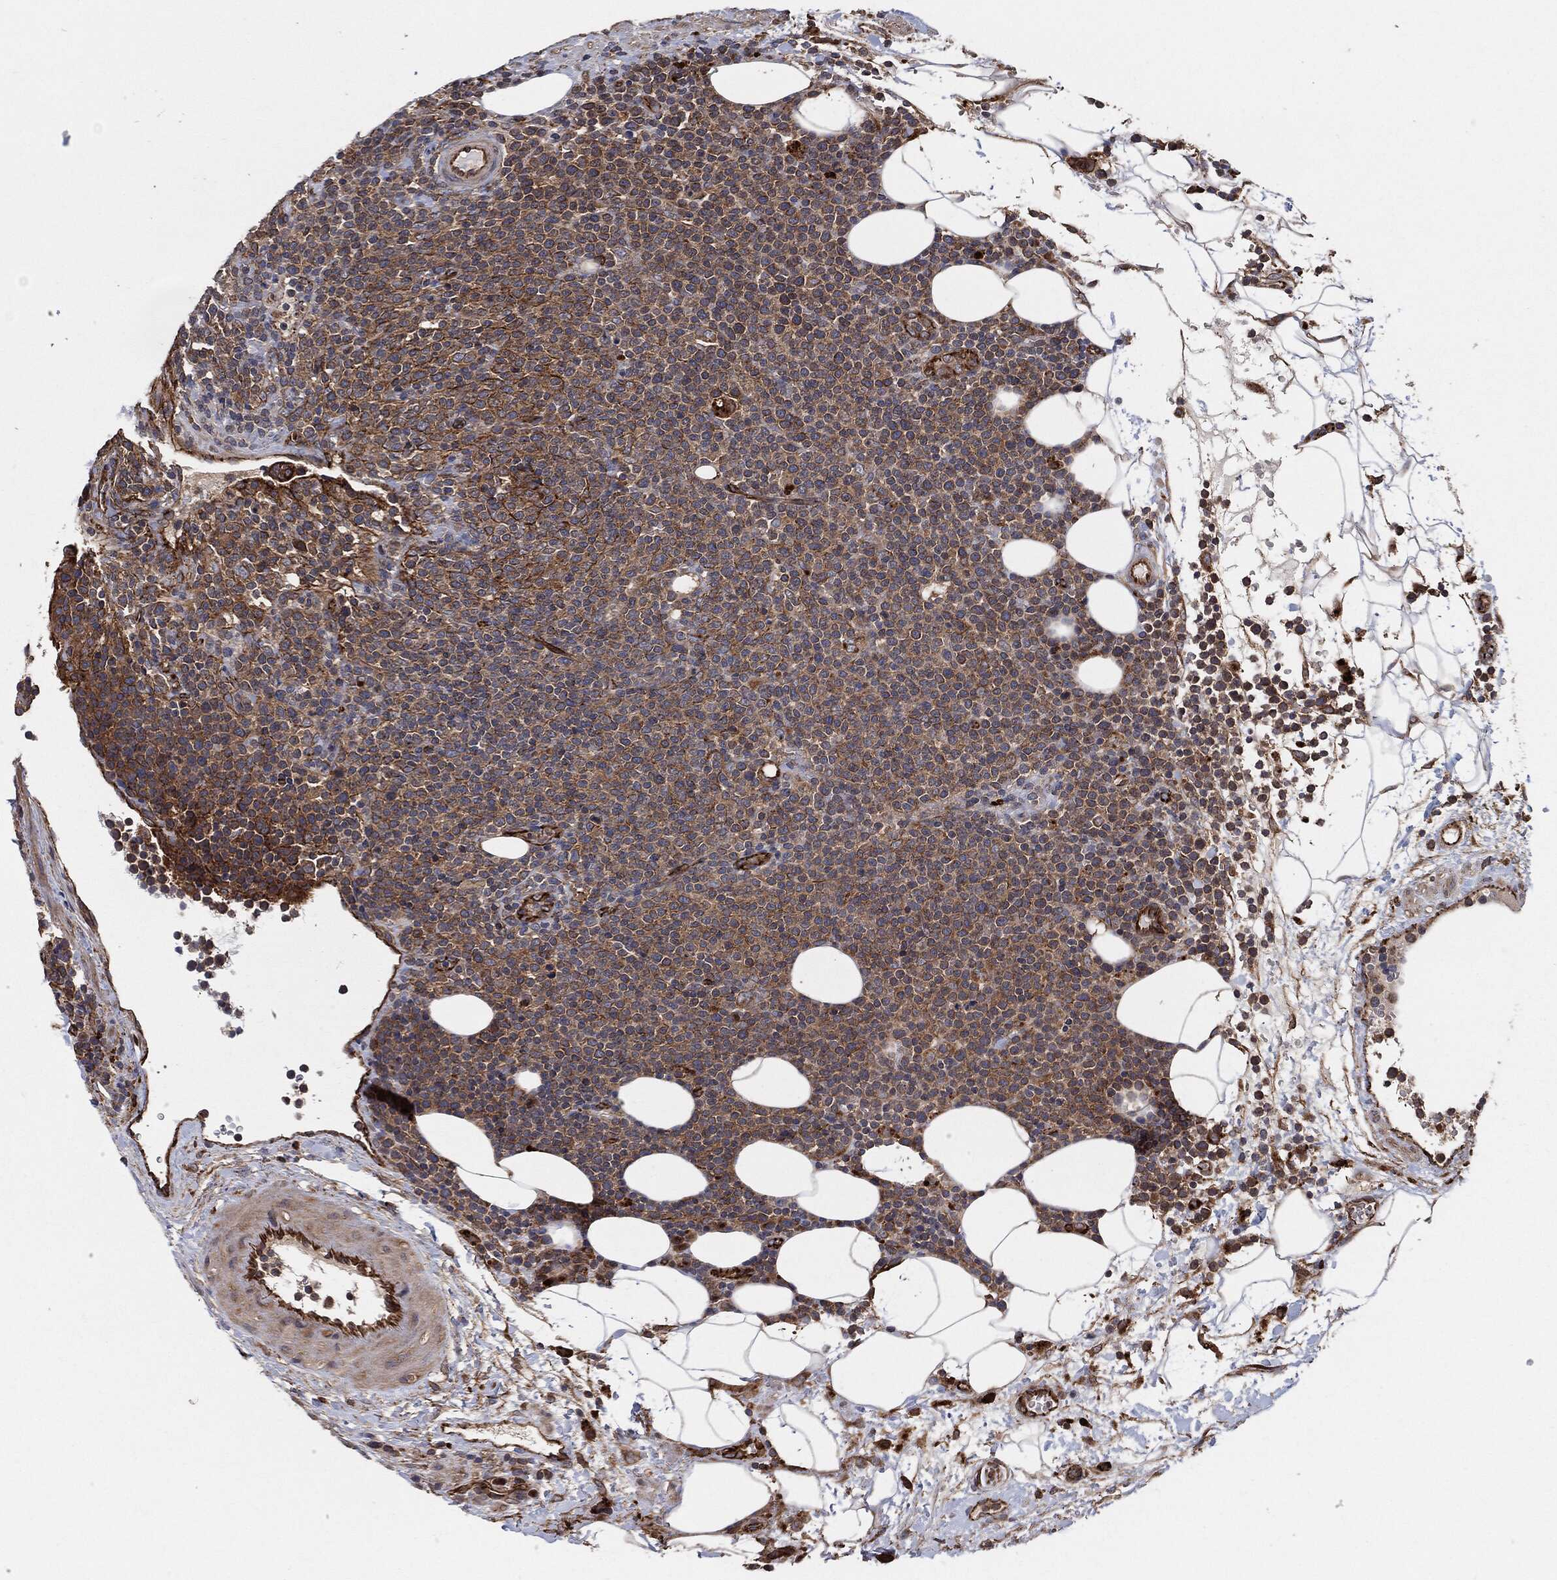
{"staining": {"intensity": "moderate", "quantity": "<25%", "location": "cytoplasmic/membranous"}, "tissue": "lymphoma", "cell_type": "Tumor cells", "image_type": "cancer", "snomed": [{"axis": "morphology", "description": "Malignant lymphoma, non-Hodgkin's type, High grade"}, {"axis": "topography", "description": "Lymph node"}], "caption": "The immunohistochemical stain highlights moderate cytoplasmic/membranous staining in tumor cells of lymphoma tissue.", "gene": "CTNNA1", "patient": {"sex": "male", "age": 61}}